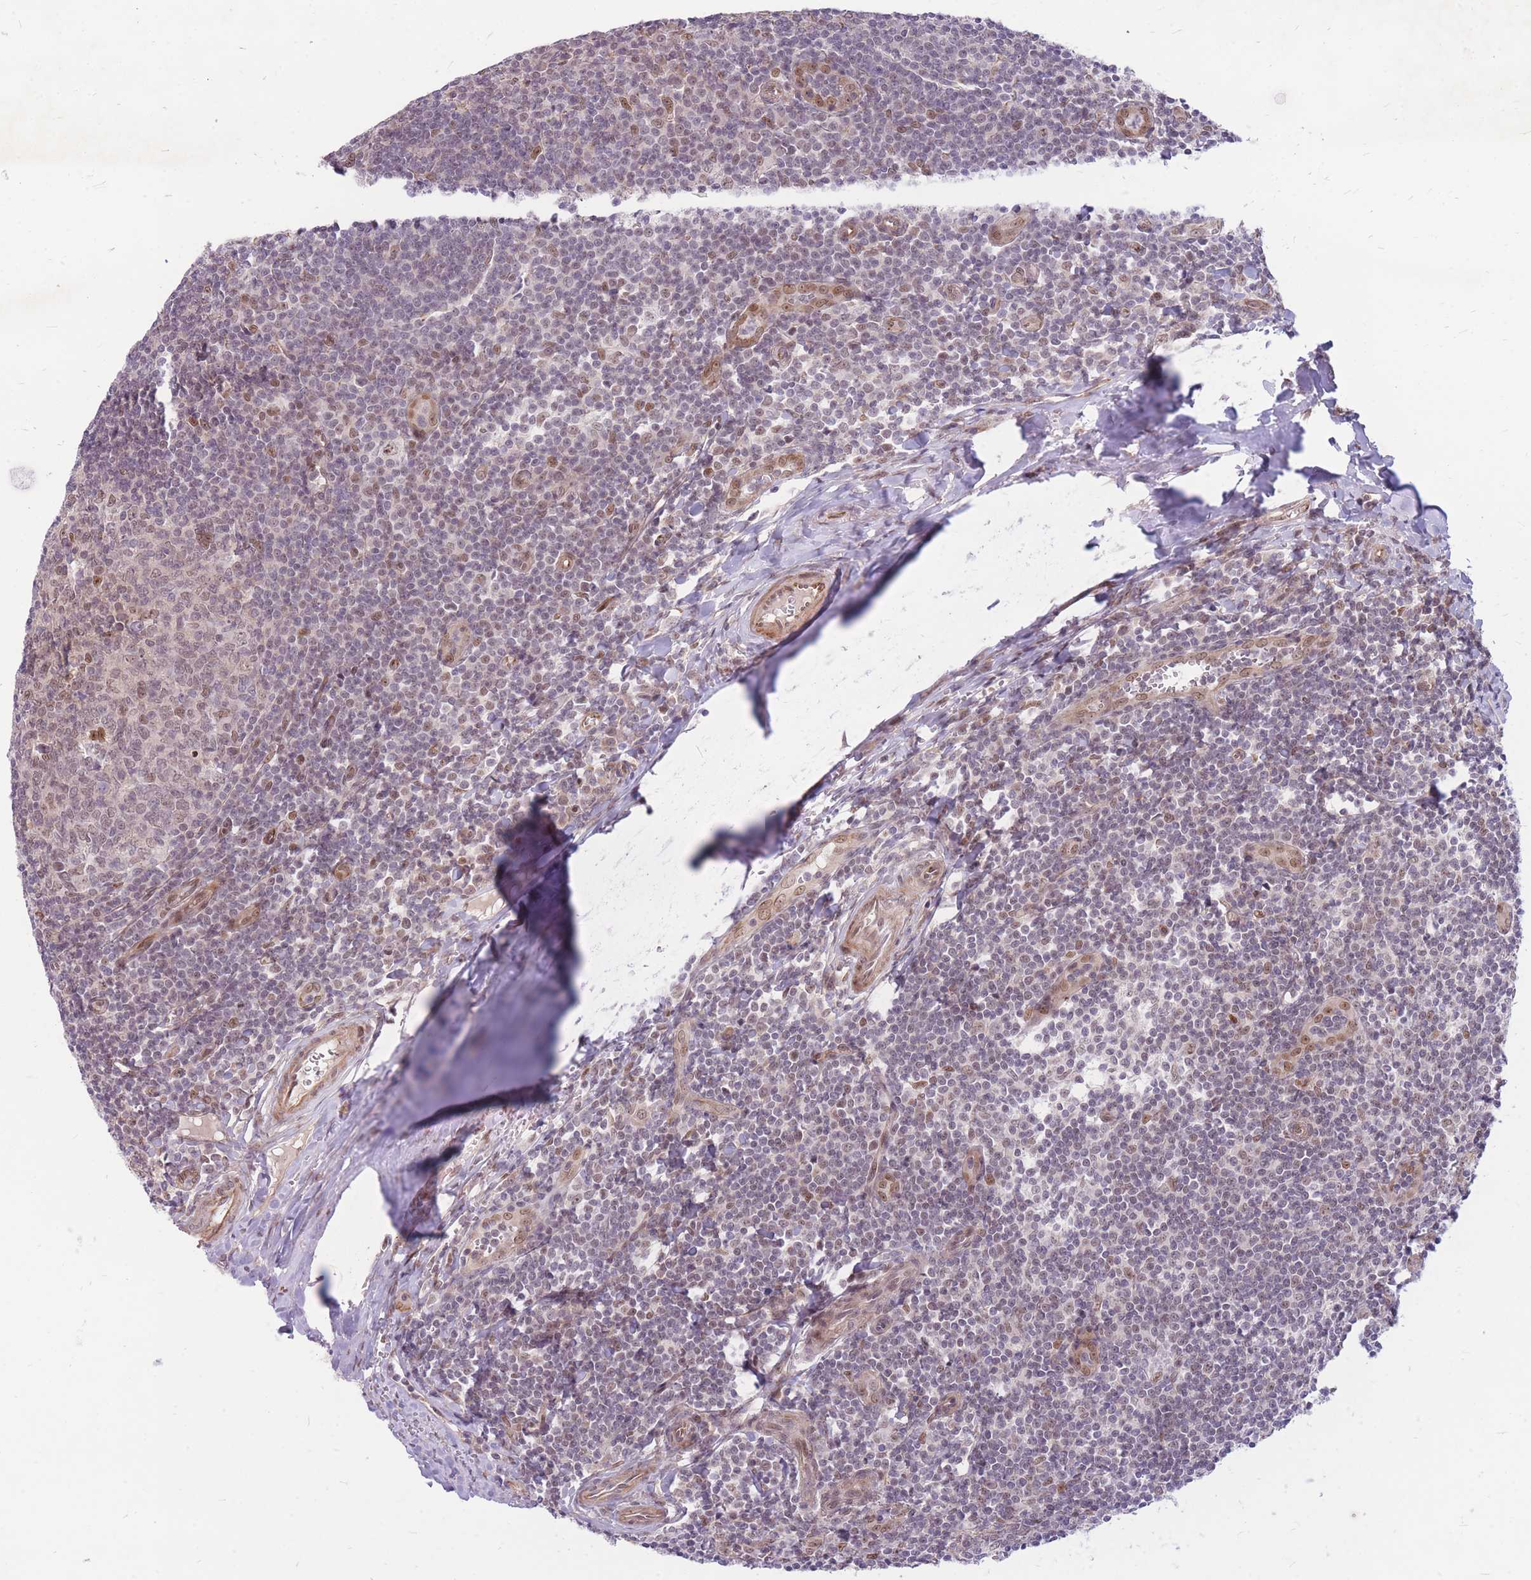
{"staining": {"intensity": "weak", "quantity": "<25%", "location": "nuclear"}, "tissue": "tonsil", "cell_type": "Germinal center cells", "image_type": "normal", "snomed": [{"axis": "morphology", "description": "Normal tissue, NOS"}, {"axis": "topography", "description": "Tonsil"}], "caption": "High power microscopy histopathology image of an immunohistochemistry (IHC) micrograph of benign tonsil, revealing no significant expression in germinal center cells. (Brightfield microscopy of DAB IHC at high magnification).", "gene": "ERCC2", "patient": {"sex": "male", "age": 27}}